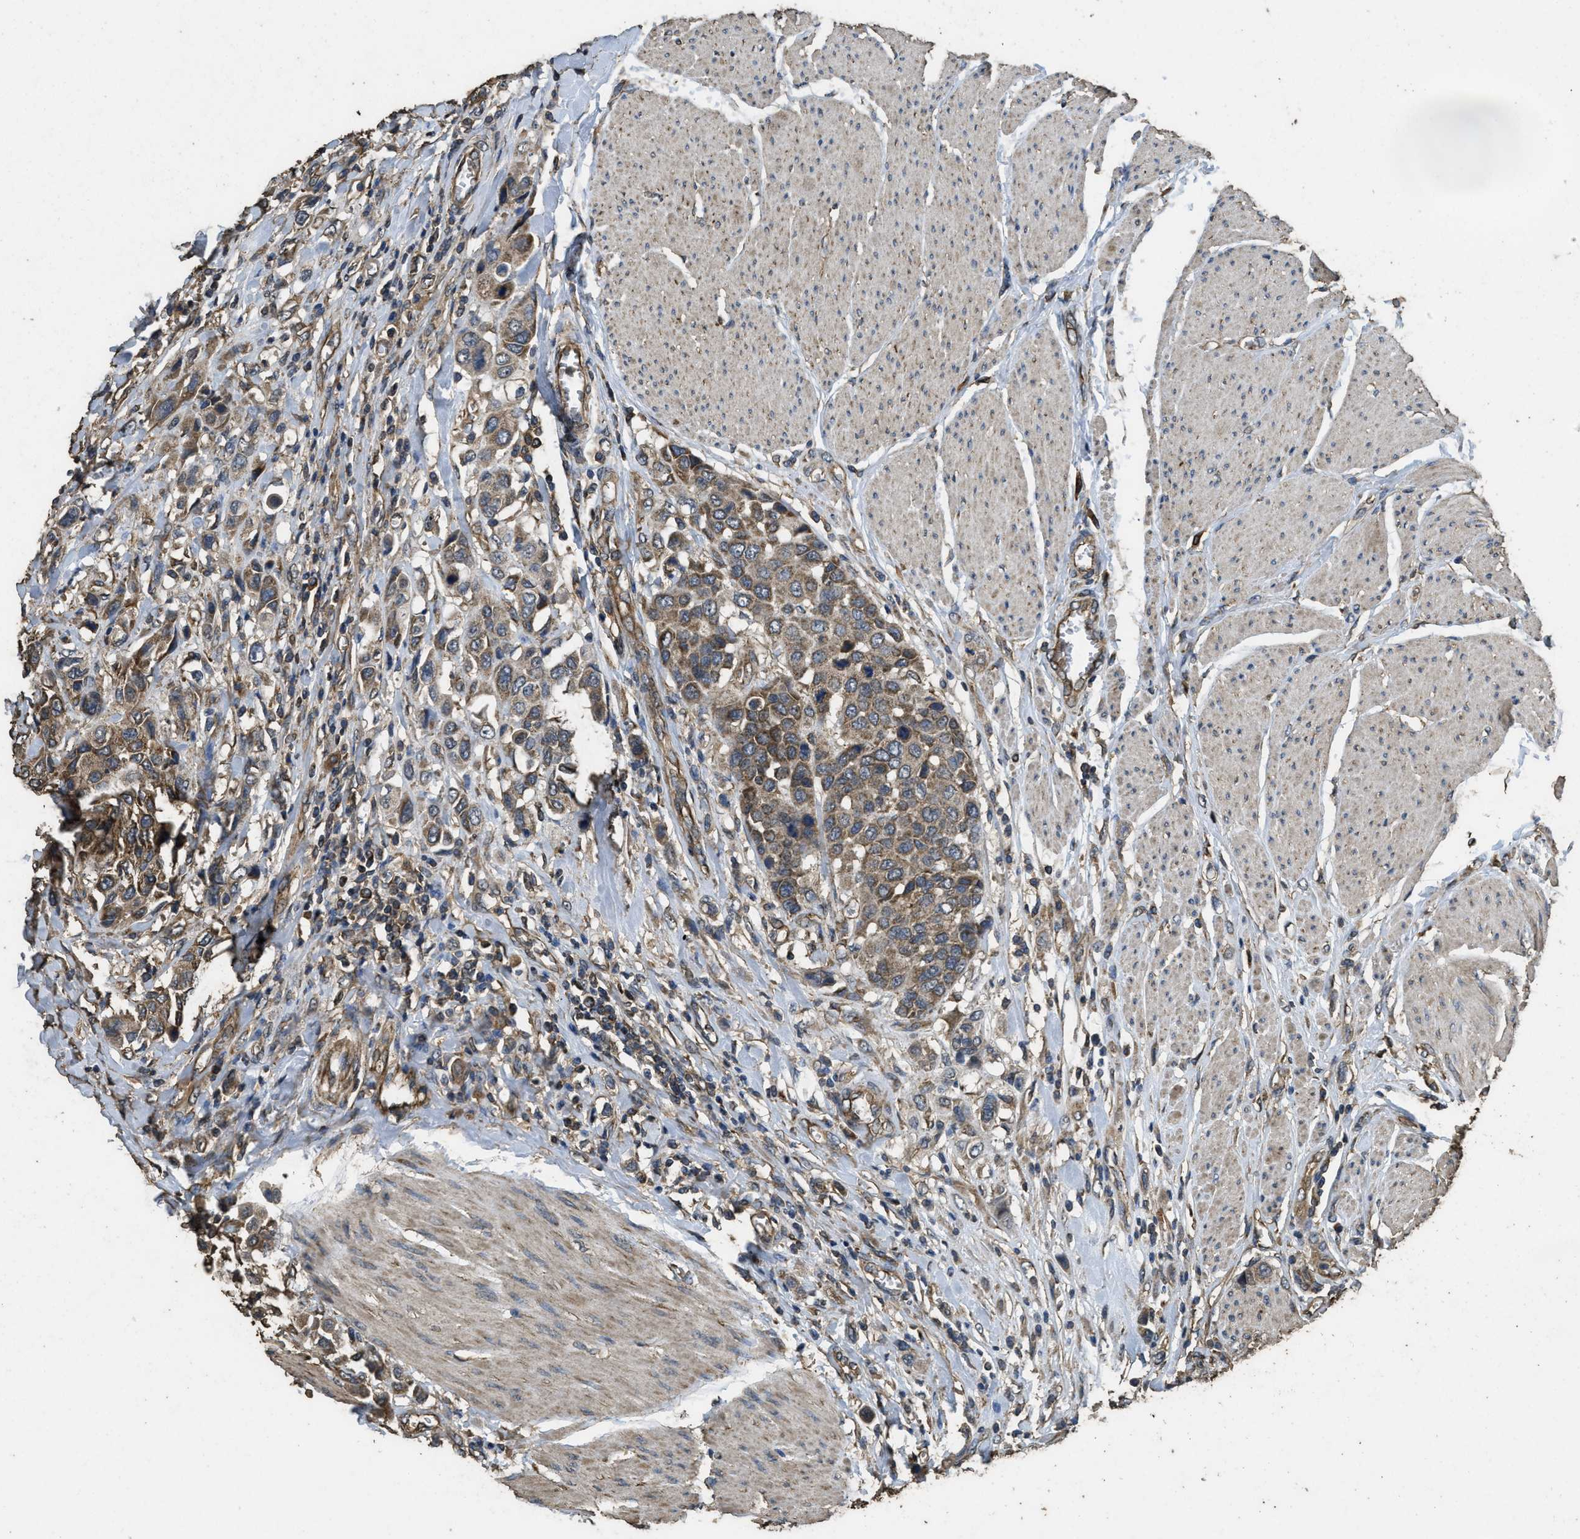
{"staining": {"intensity": "moderate", "quantity": ">75%", "location": "cytoplasmic/membranous"}, "tissue": "urothelial cancer", "cell_type": "Tumor cells", "image_type": "cancer", "snomed": [{"axis": "morphology", "description": "Urothelial carcinoma, High grade"}, {"axis": "topography", "description": "Urinary bladder"}], "caption": "Moderate cytoplasmic/membranous positivity is present in about >75% of tumor cells in urothelial cancer.", "gene": "CYRIA", "patient": {"sex": "male", "age": 50}}